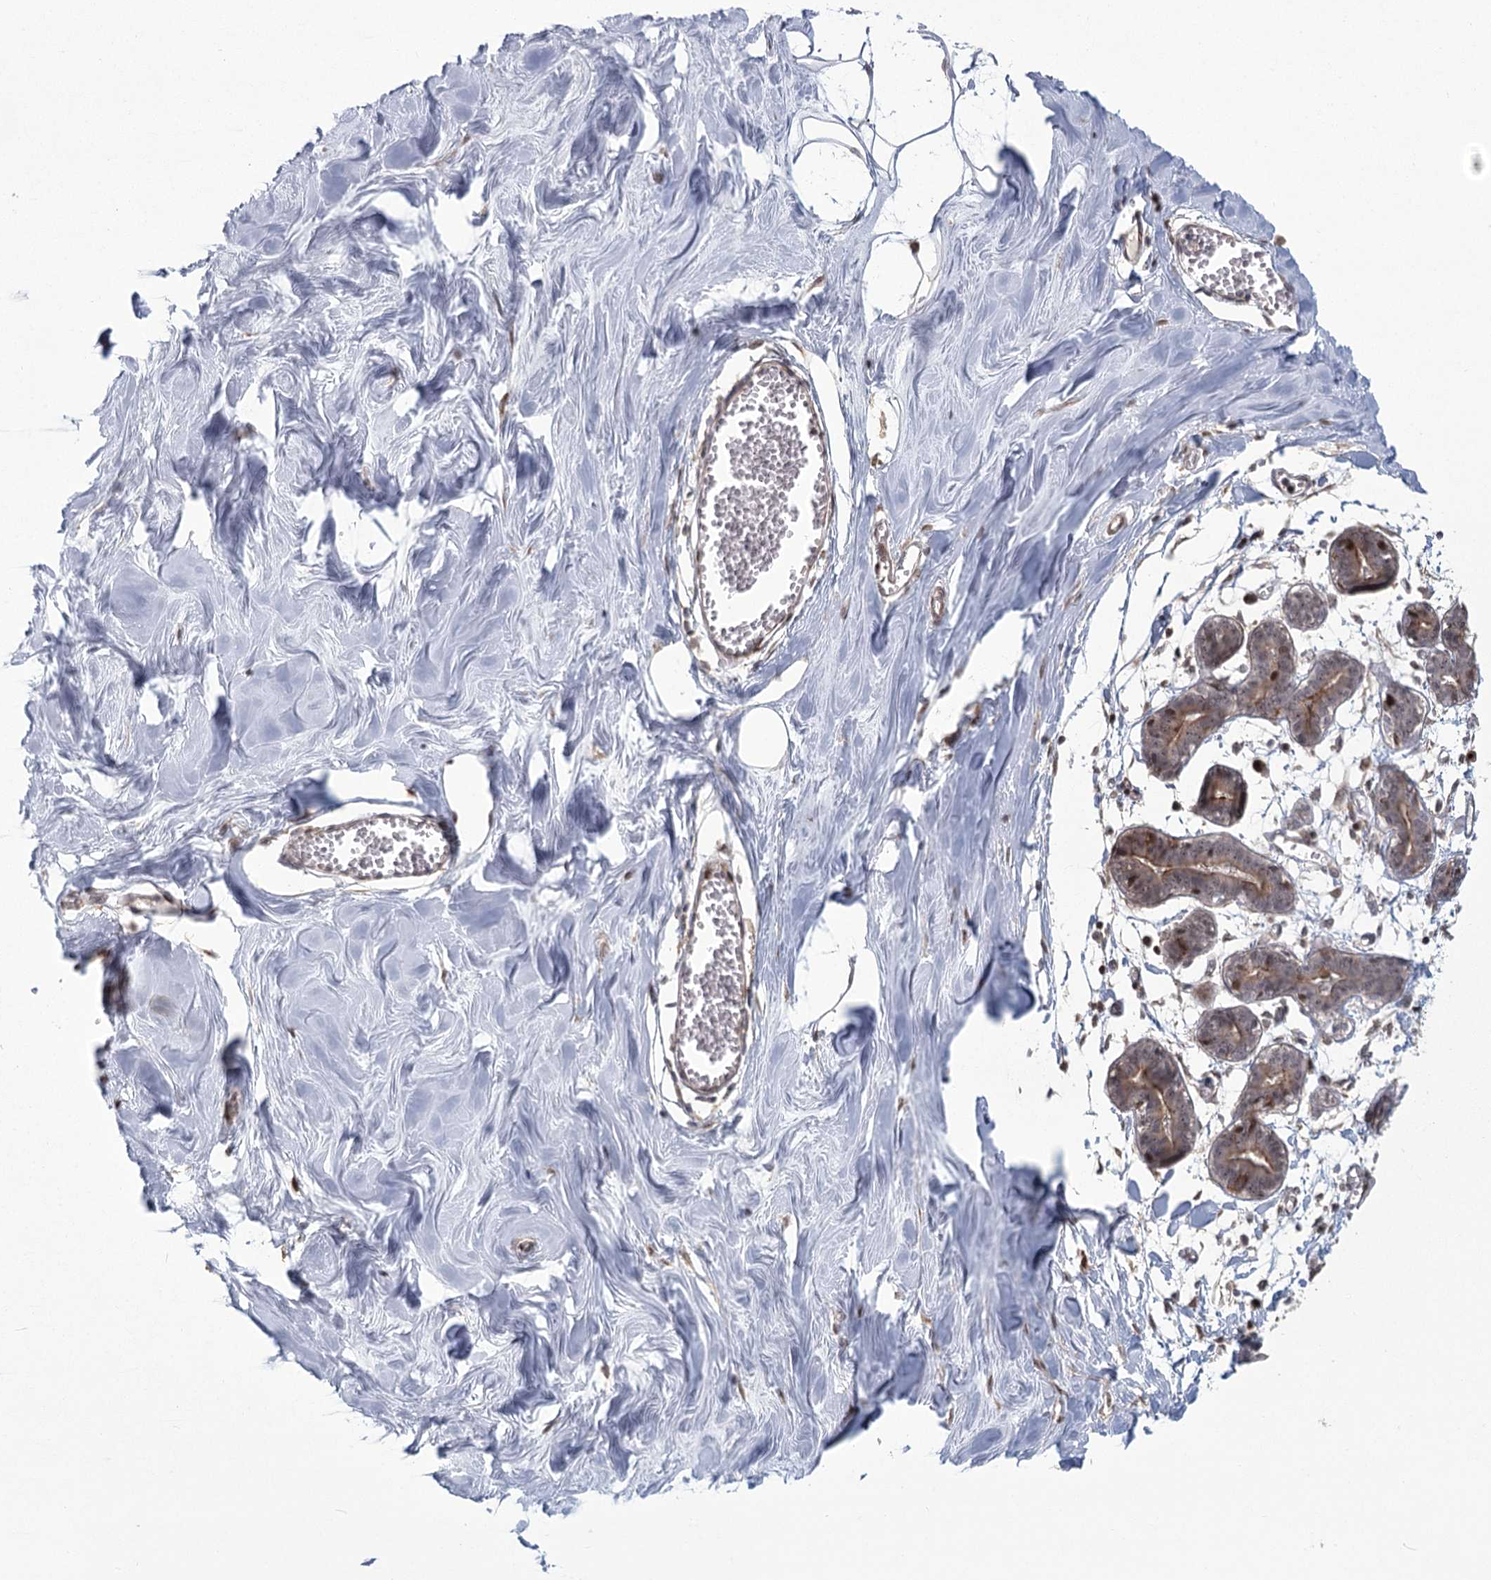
{"staining": {"intensity": "negative", "quantity": "none", "location": "none"}, "tissue": "breast", "cell_type": "Adipocytes", "image_type": "normal", "snomed": [{"axis": "morphology", "description": "Normal tissue, NOS"}, {"axis": "topography", "description": "Breast"}], "caption": "The immunohistochemistry (IHC) image has no significant positivity in adipocytes of breast.", "gene": "PARM1", "patient": {"sex": "female", "age": 27}}